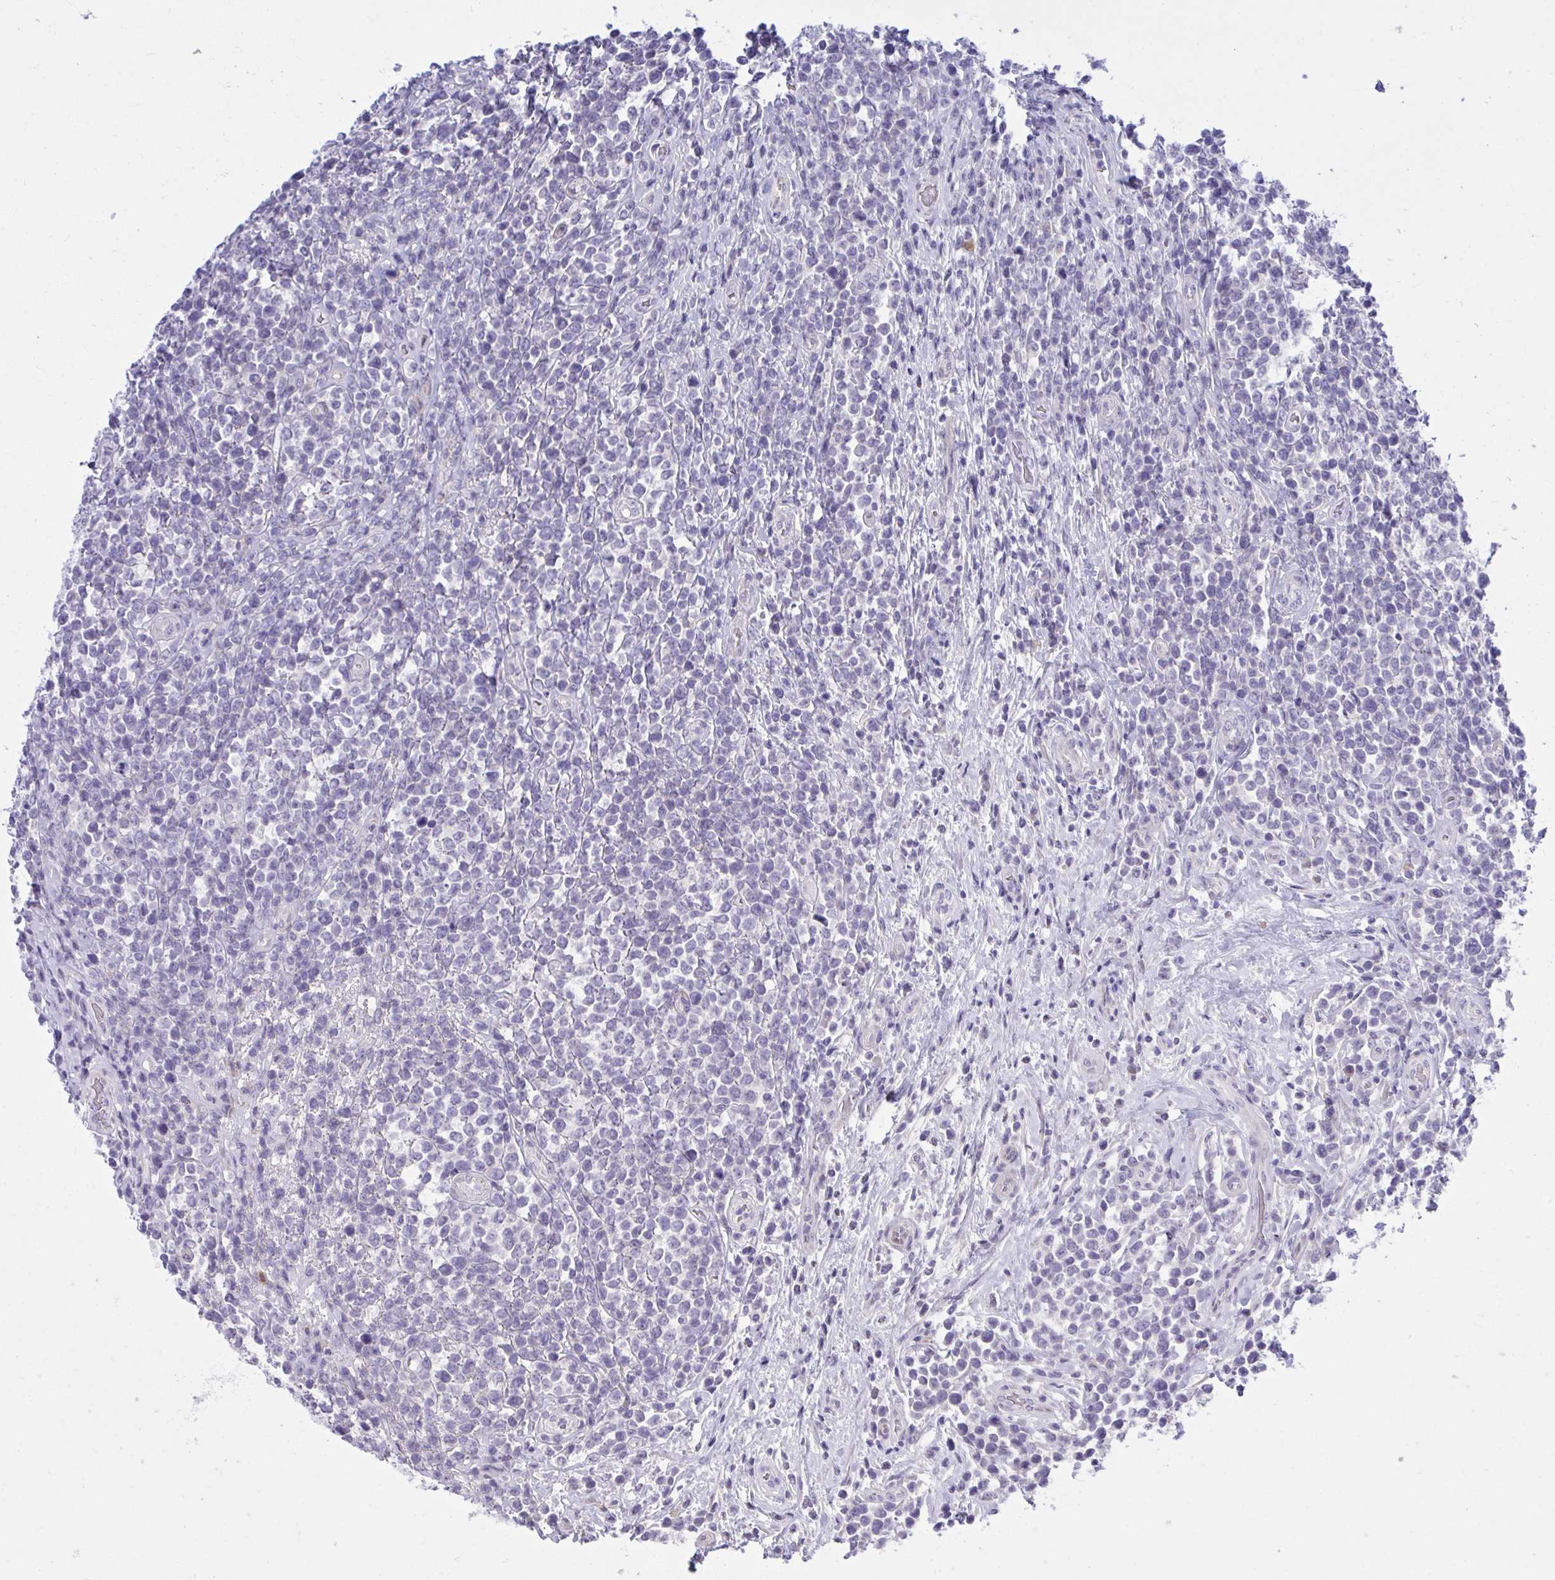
{"staining": {"intensity": "negative", "quantity": "none", "location": "none"}, "tissue": "lymphoma", "cell_type": "Tumor cells", "image_type": "cancer", "snomed": [{"axis": "morphology", "description": "Malignant lymphoma, non-Hodgkin's type, High grade"}, {"axis": "topography", "description": "Soft tissue"}], "caption": "This is an immunohistochemistry image of human lymphoma. There is no expression in tumor cells.", "gene": "MED9", "patient": {"sex": "female", "age": 56}}